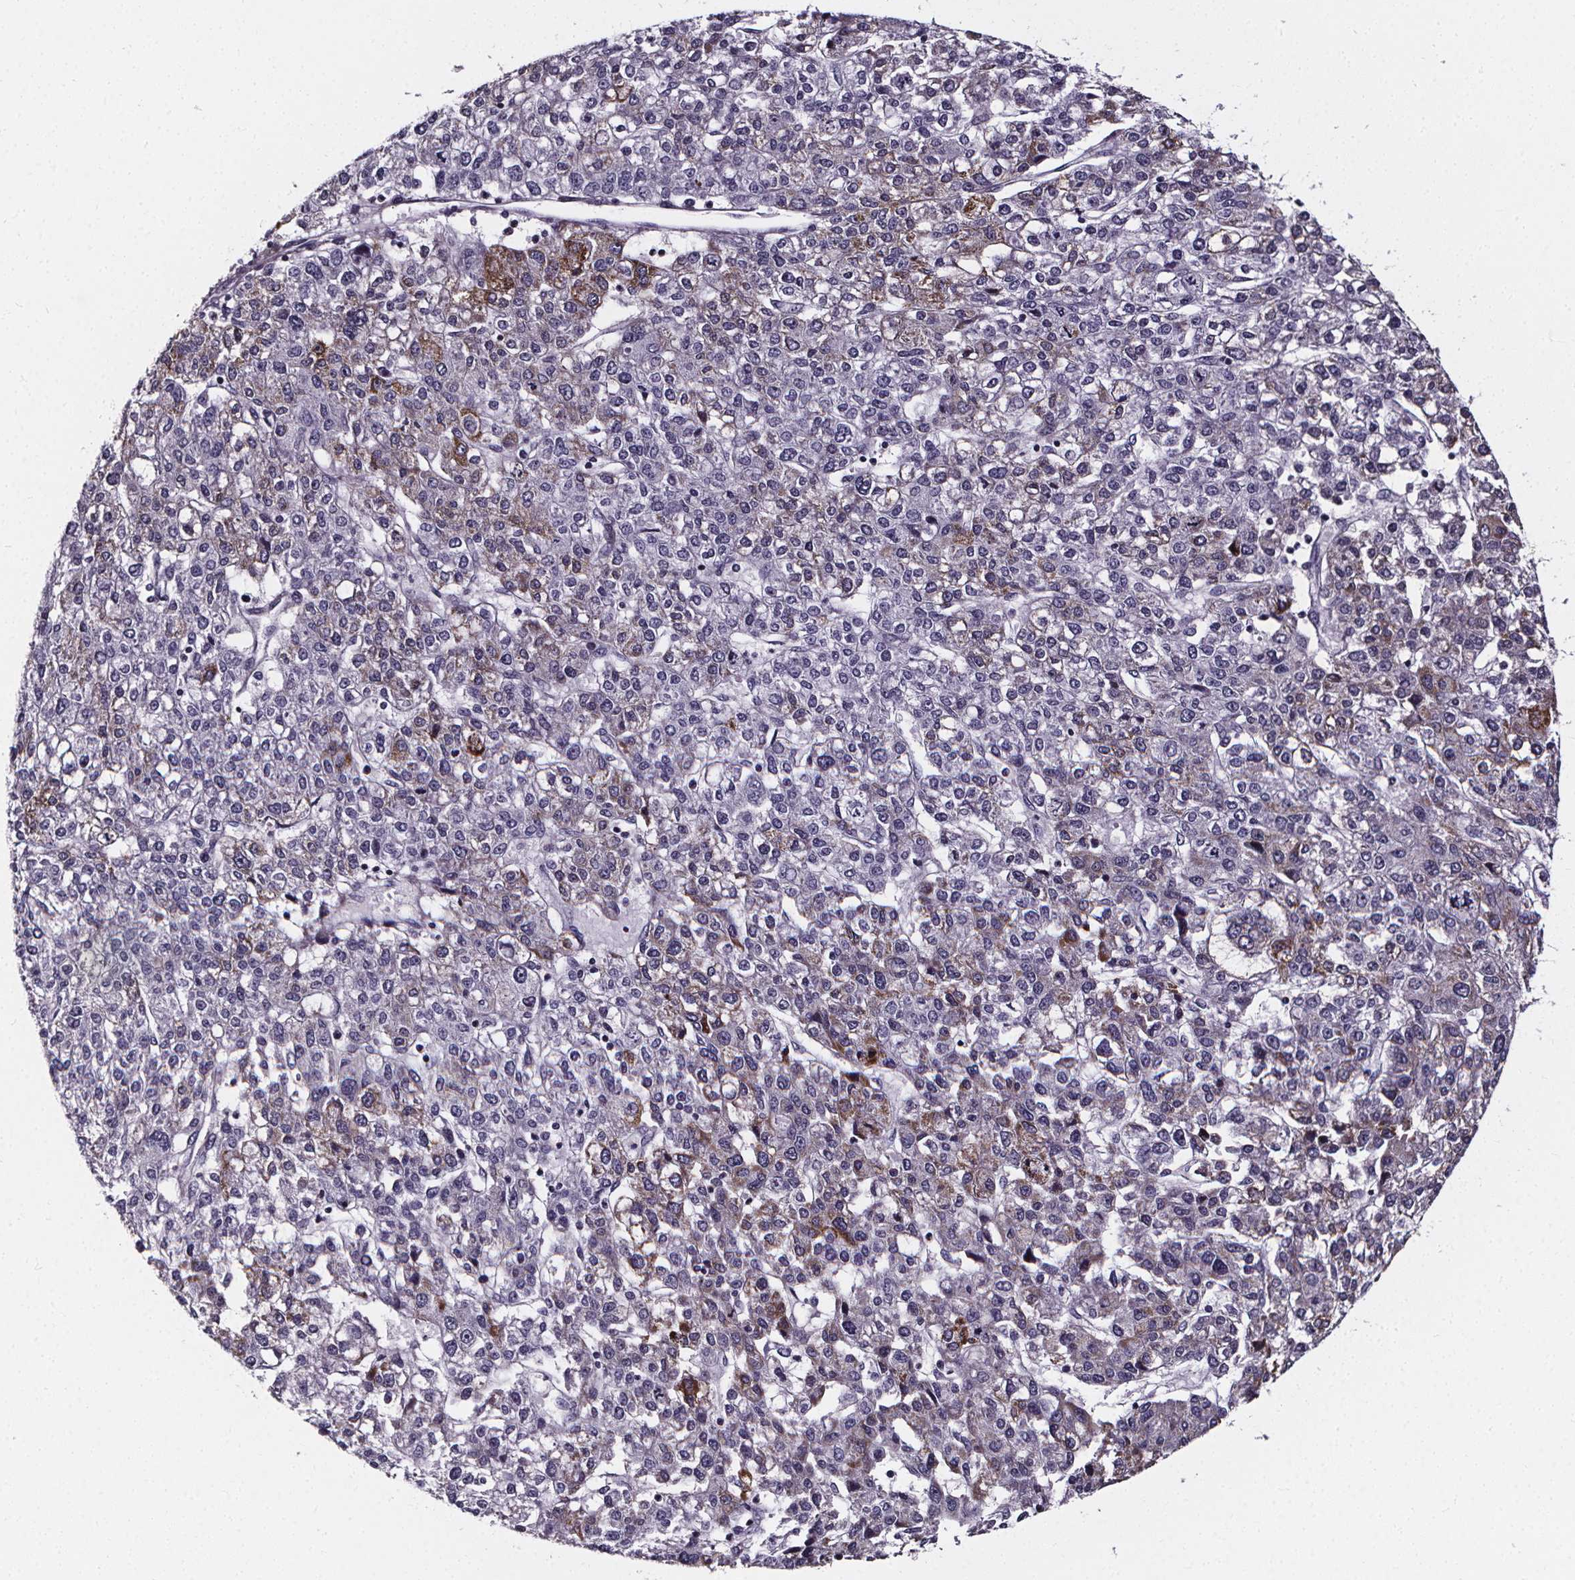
{"staining": {"intensity": "strong", "quantity": "<25%", "location": "cytoplasmic/membranous"}, "tissue": "liver cancer", "cell_type": "Tumor cells", "image_type": "cancer", "snomed": [{"axis": "morphology", "description": "Carcinoma, Hepatocellular, NOS"}, {"axis": "topography", "description": "Liver"}], "caption": "This photomicrograph demonstrates liver cancer (hepatocellular carcinoma) stained with IHC to label a protein in brown. The cytoplasmic/membranous of tumor cells show strong positivity for the protein. Nuclei are counter-stained blue.", "gene": "AEBP1", "patient": {"sex": "male", "age": 56}}